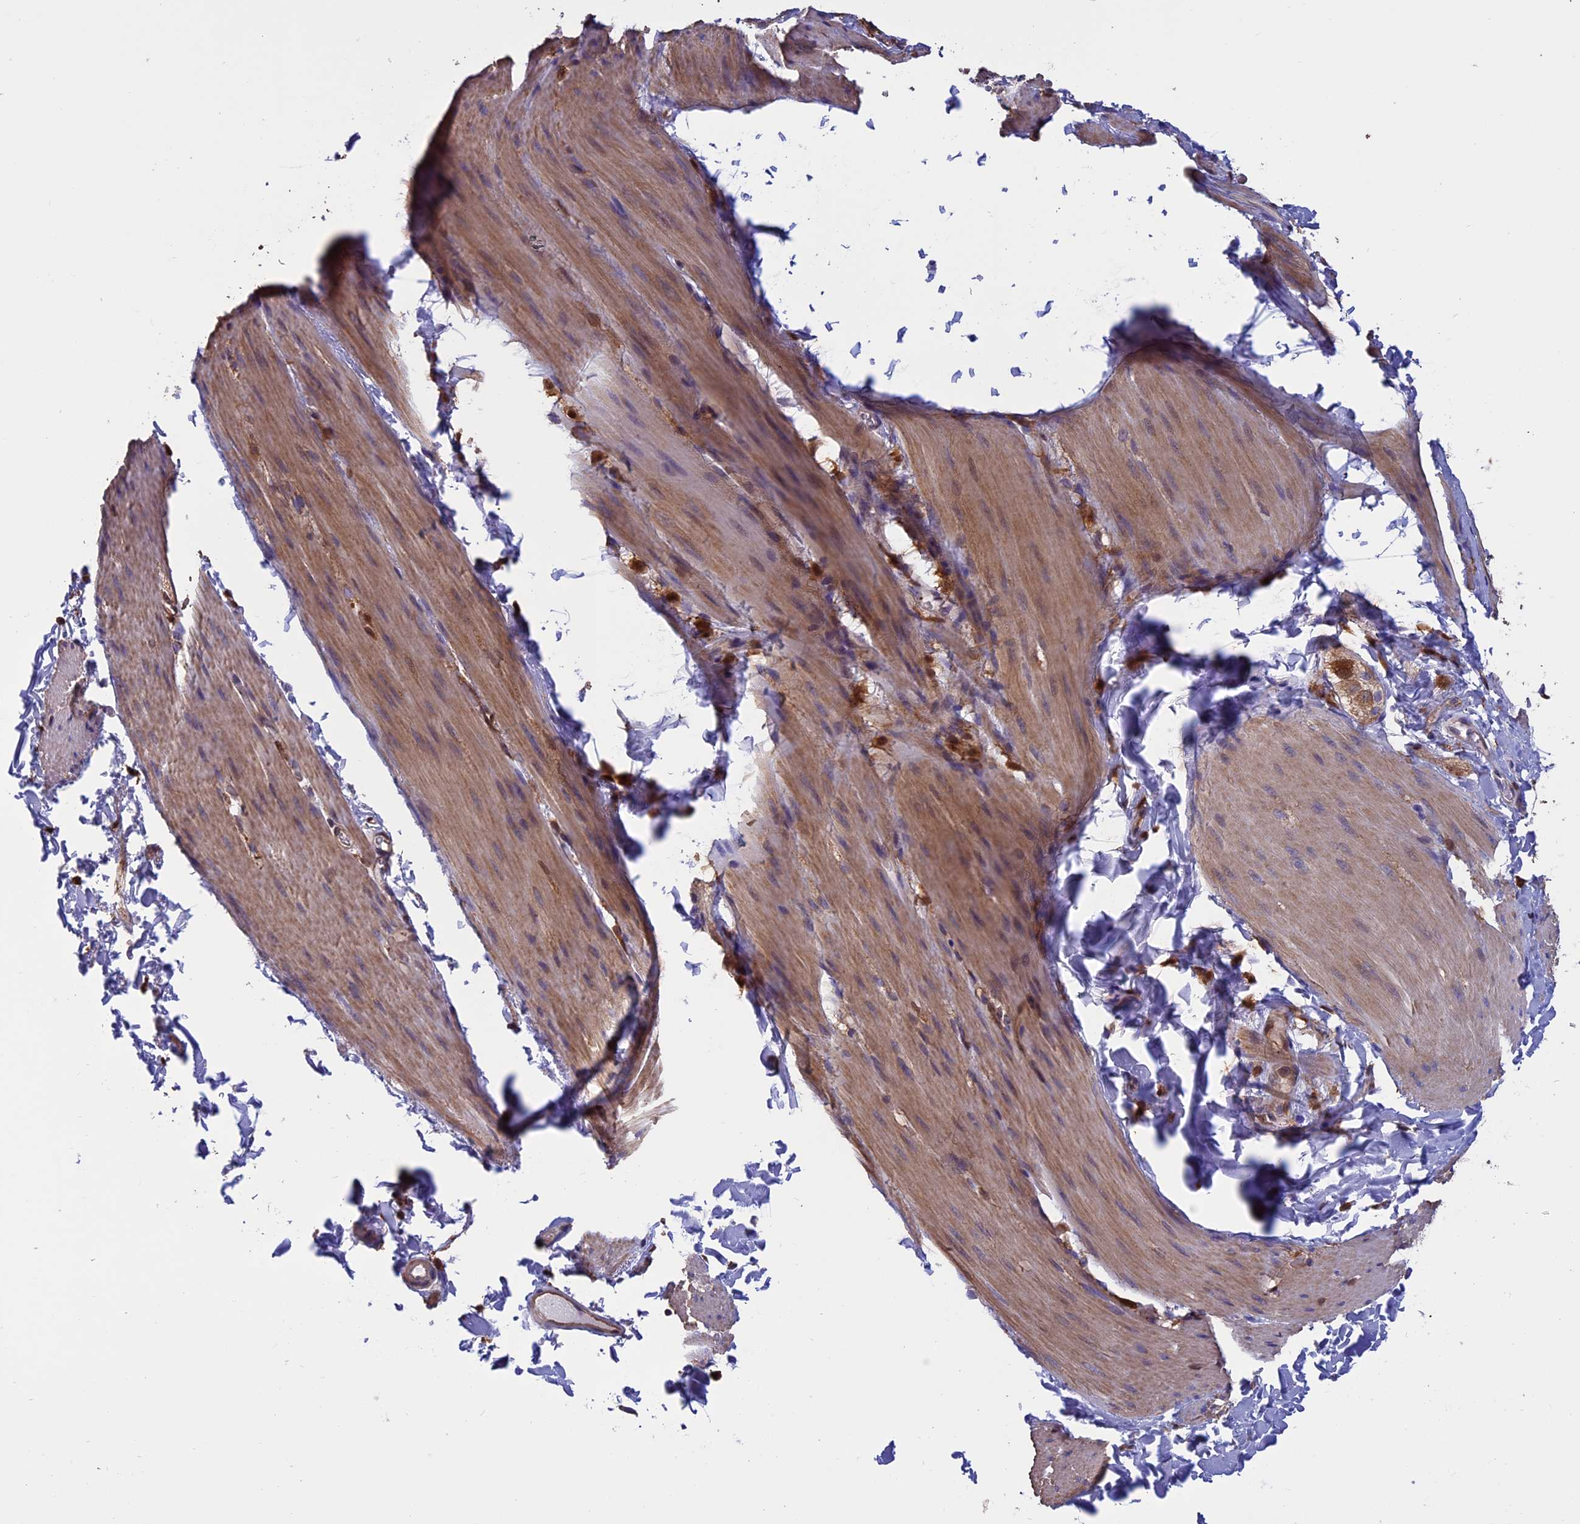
{"staining": {"intensity": "moderate", "quantity": ">75%", "location": "cytoplasmic/membranous"}, "tissue": "smooth muscle", "cell_type": "Smooth muscle cells", "image_type": "normal", "snomed": [{"axis": "morphology", "description": "Normal tissue, NOS"}, {"axis": "topography", "description": "Smooth muscle"}, {"axis": "topography", "description": "Small intestine"}], "caption": "Unremarkable smooth muscle demonstrates moderate cytoplasmic/membranous staining in about >75% of smooth muscle cells.", "gene": "ARHGAP18", "patient": {"sex": "female", "age": 84}}